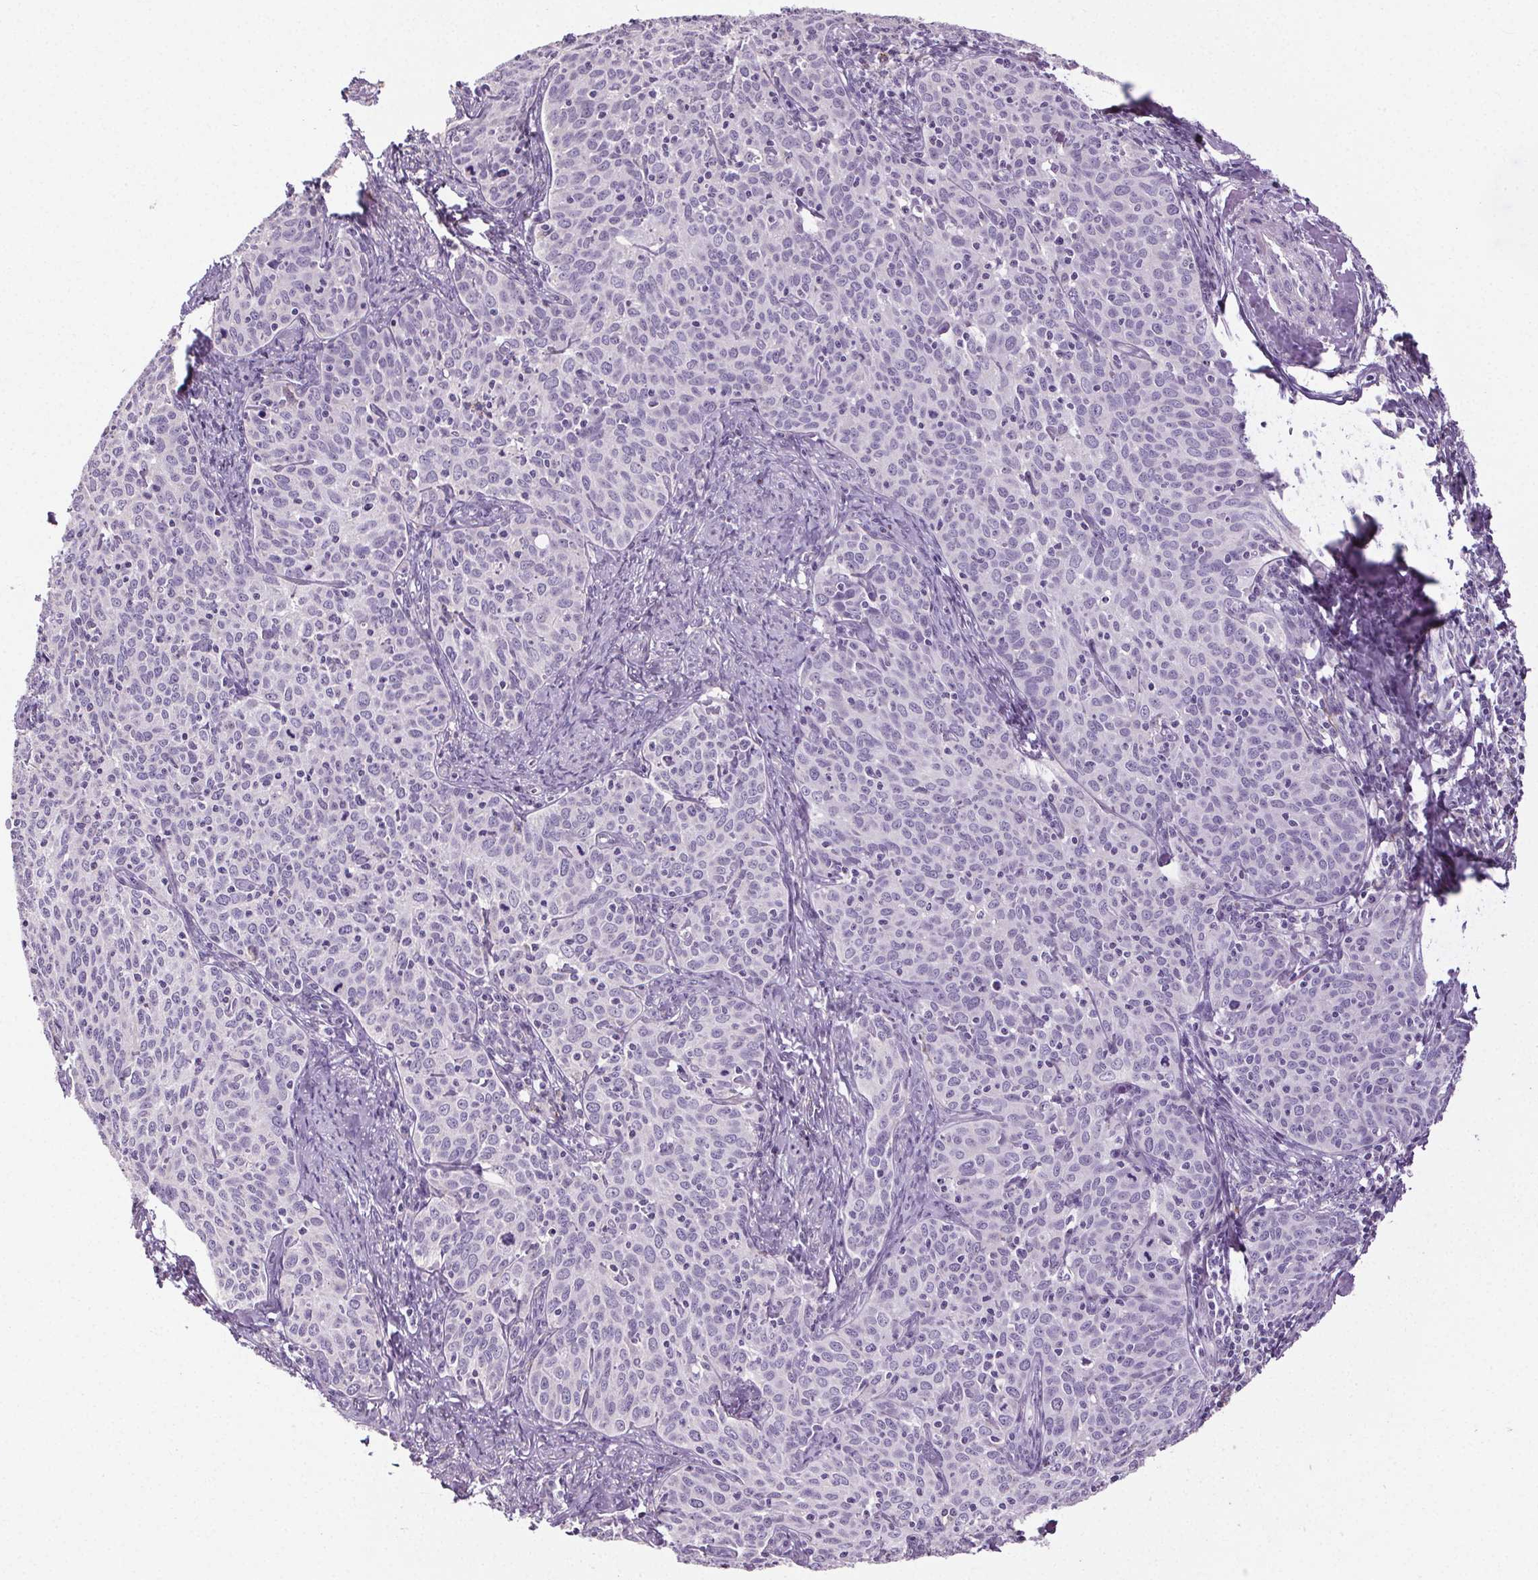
{"staining": {"intensity": "negative", "quantity": "none", "location": "none"}, "tissue": "cervical cancer", "cell_type": "Tumor cells", "image_type": "cancer", "snomed": [{"axis": "morphology", "description": "Squamous cell carcinoma, NOS"}, {"axis": "topography", "description": "Cervix"}], "caption": "Human cervical squamous cell carcinoma stained for a protein using IHC reveals no staining in tumor cells.", "gene": "GPIHBP1", "patient": {"sex": "female", "age": 62}}